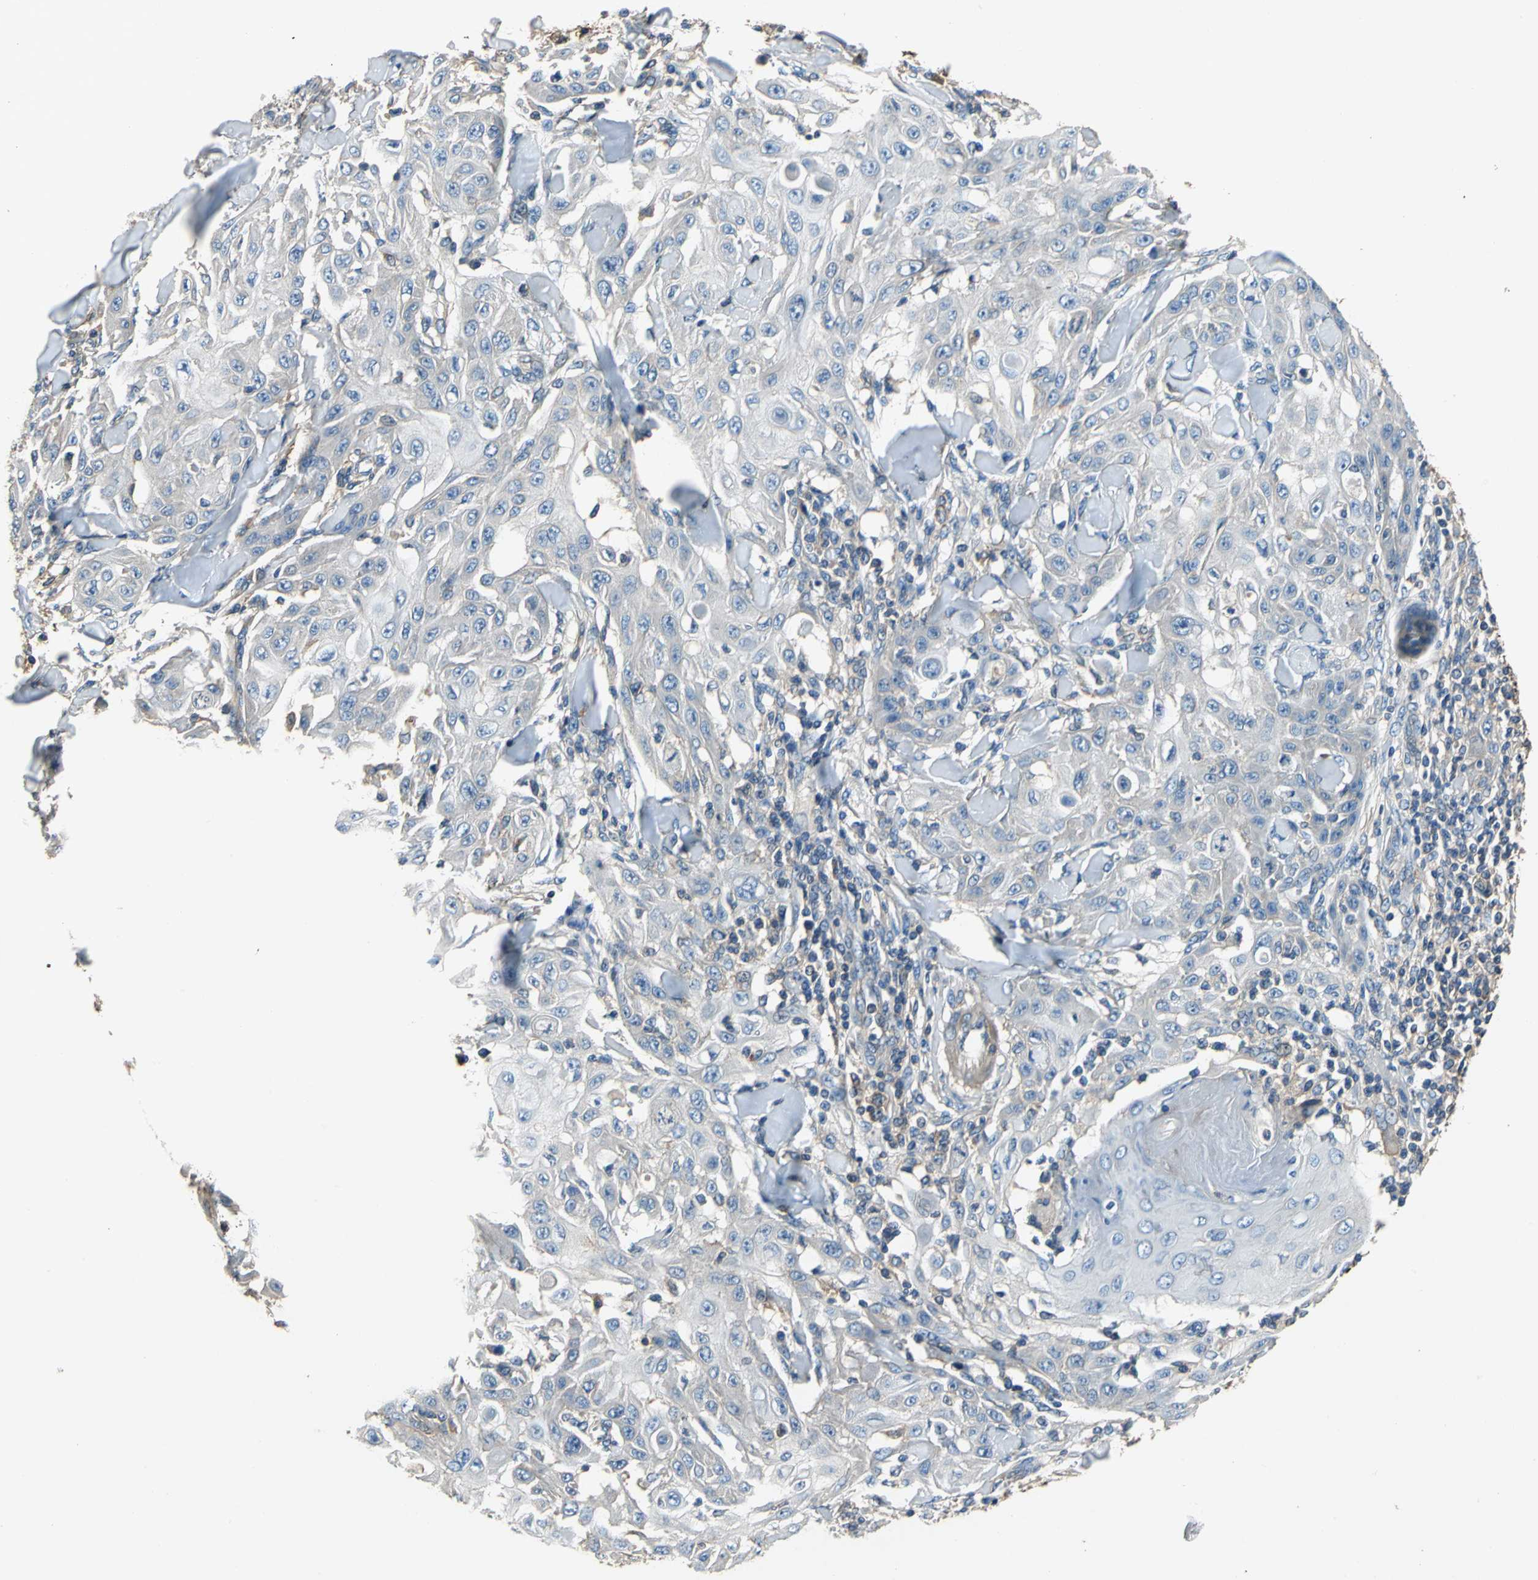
{"staining": {"intensity": "weak", "quantity": "<25%", "location": "cytoplasmic/membranous"}, "tissue": "skin cancer", "cell_type": "Tumor cells", "image_type": "cancer", "snomed": [{"axis": "morphology", "description": "Squamous cell carcinoma, NOS"}, {"axis": "topography", "description": "Skin"}], "caption": "The immunohistochemistry (IHC) histopathology image has no significant positivity in tumor cells of skin squamous cell carcinoma tissue. Nuclei are stained in blue.", "gene": "DDX3Y", "patient": {"sex": "male", "age": 24}}